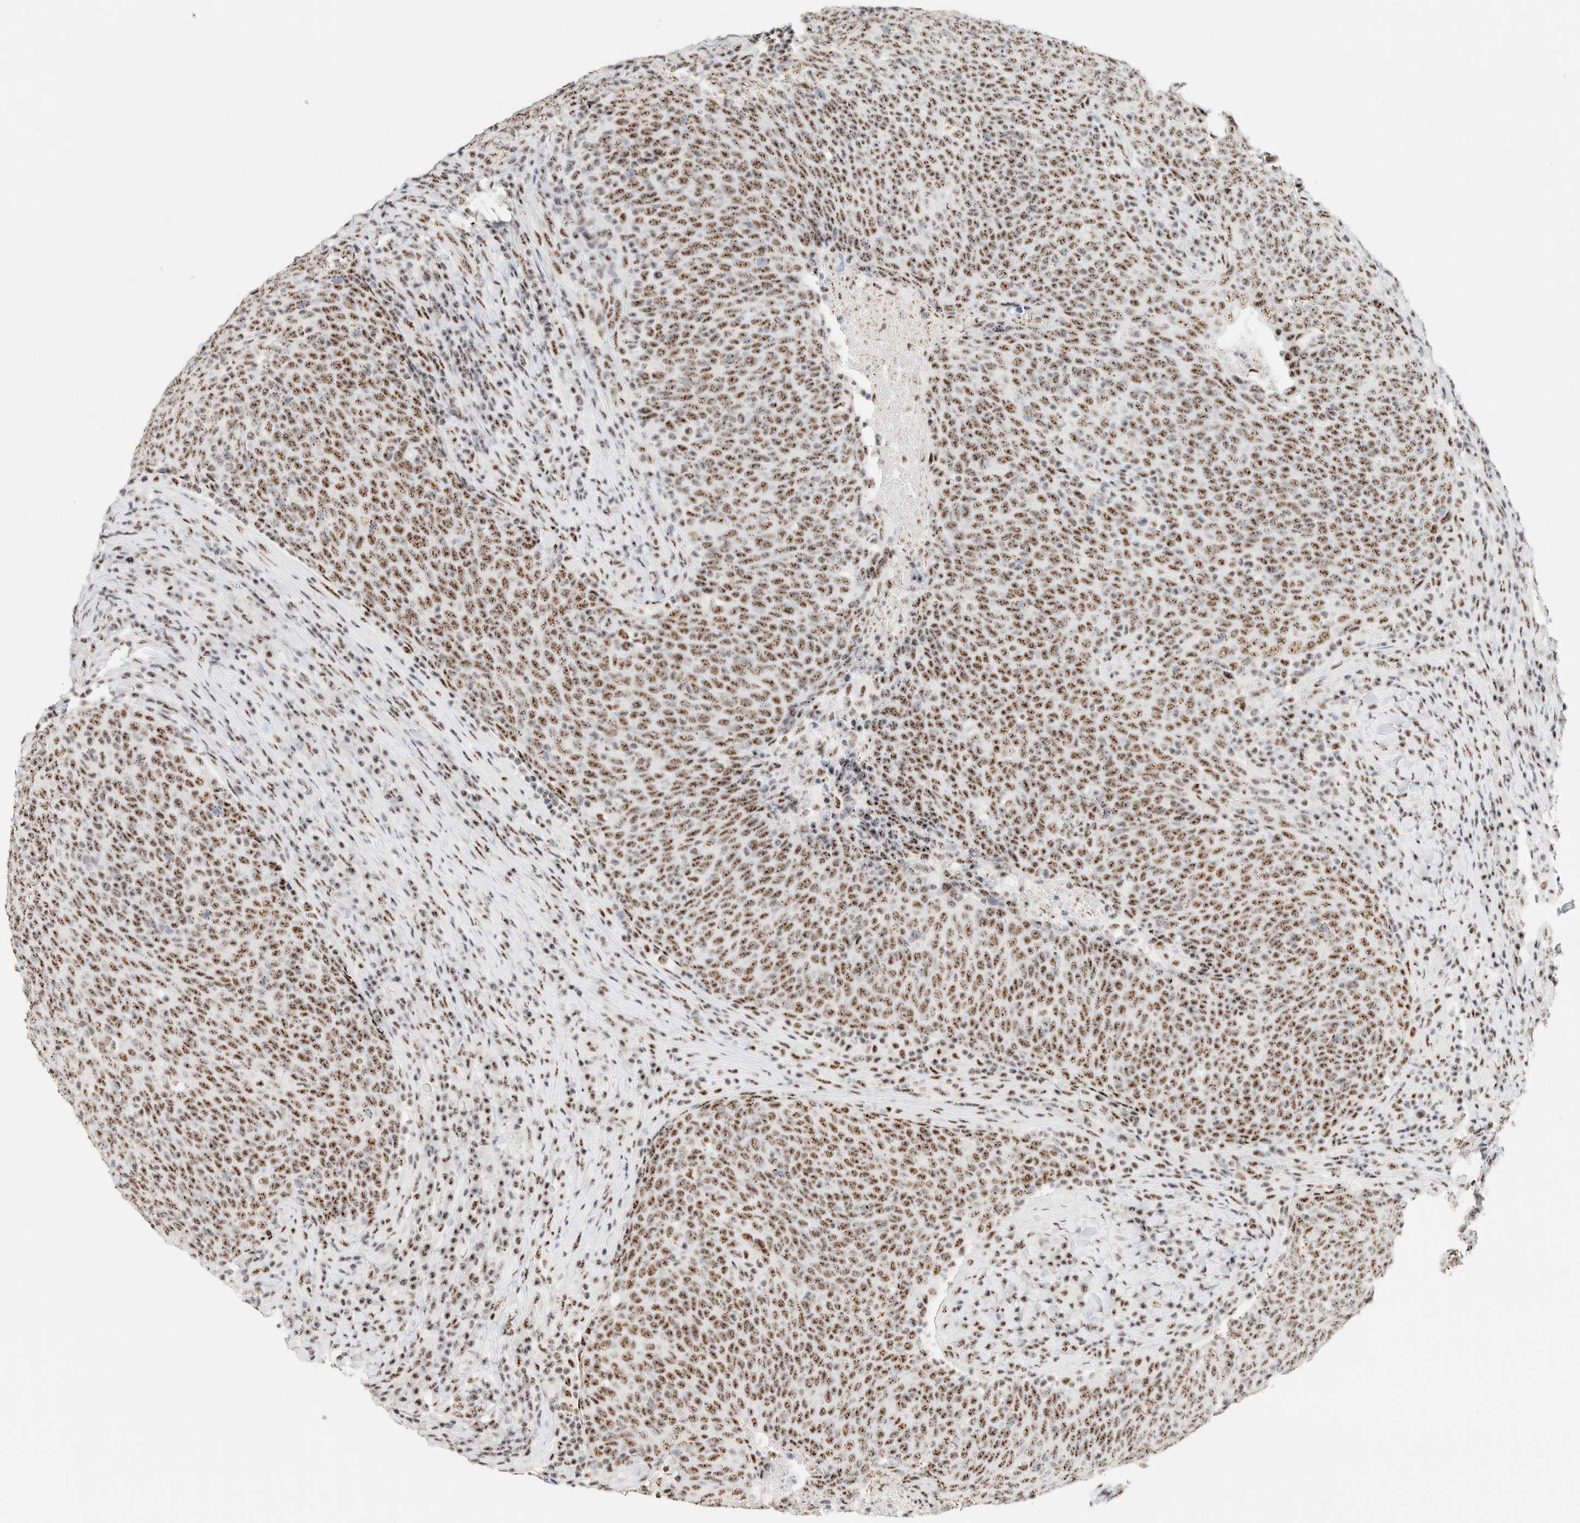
{"staining": {"intensity": "moderate", "quantity": ">75%", "location": "nuclear"}, "tissue": "head and neck cancer", "cell_type": "Tumor cells", "image_type": "cancer", "snomed": [{"axis": "morphology", "description": "Squamous cell carcinoma, NOS"}, {"axis": "morphology", "description": "Squamous cell carcinoma, metastatic, NOS"}, {"axis": "topography", "description": "Lymph node"}, {"axis": "topography", "description": "Head-Neck"}], "caption": "A brown stain shows moderate nuclear staining of a protein in human head and neck cancer (metastatic squamous cell carcinoma) tumor cells. (Stains: DAB in brown, nuclei in blue, Microscopy: brightfield microscopy at high magnification).", "gene": "SON", "patient": {"sex": "male", "age": 62}}